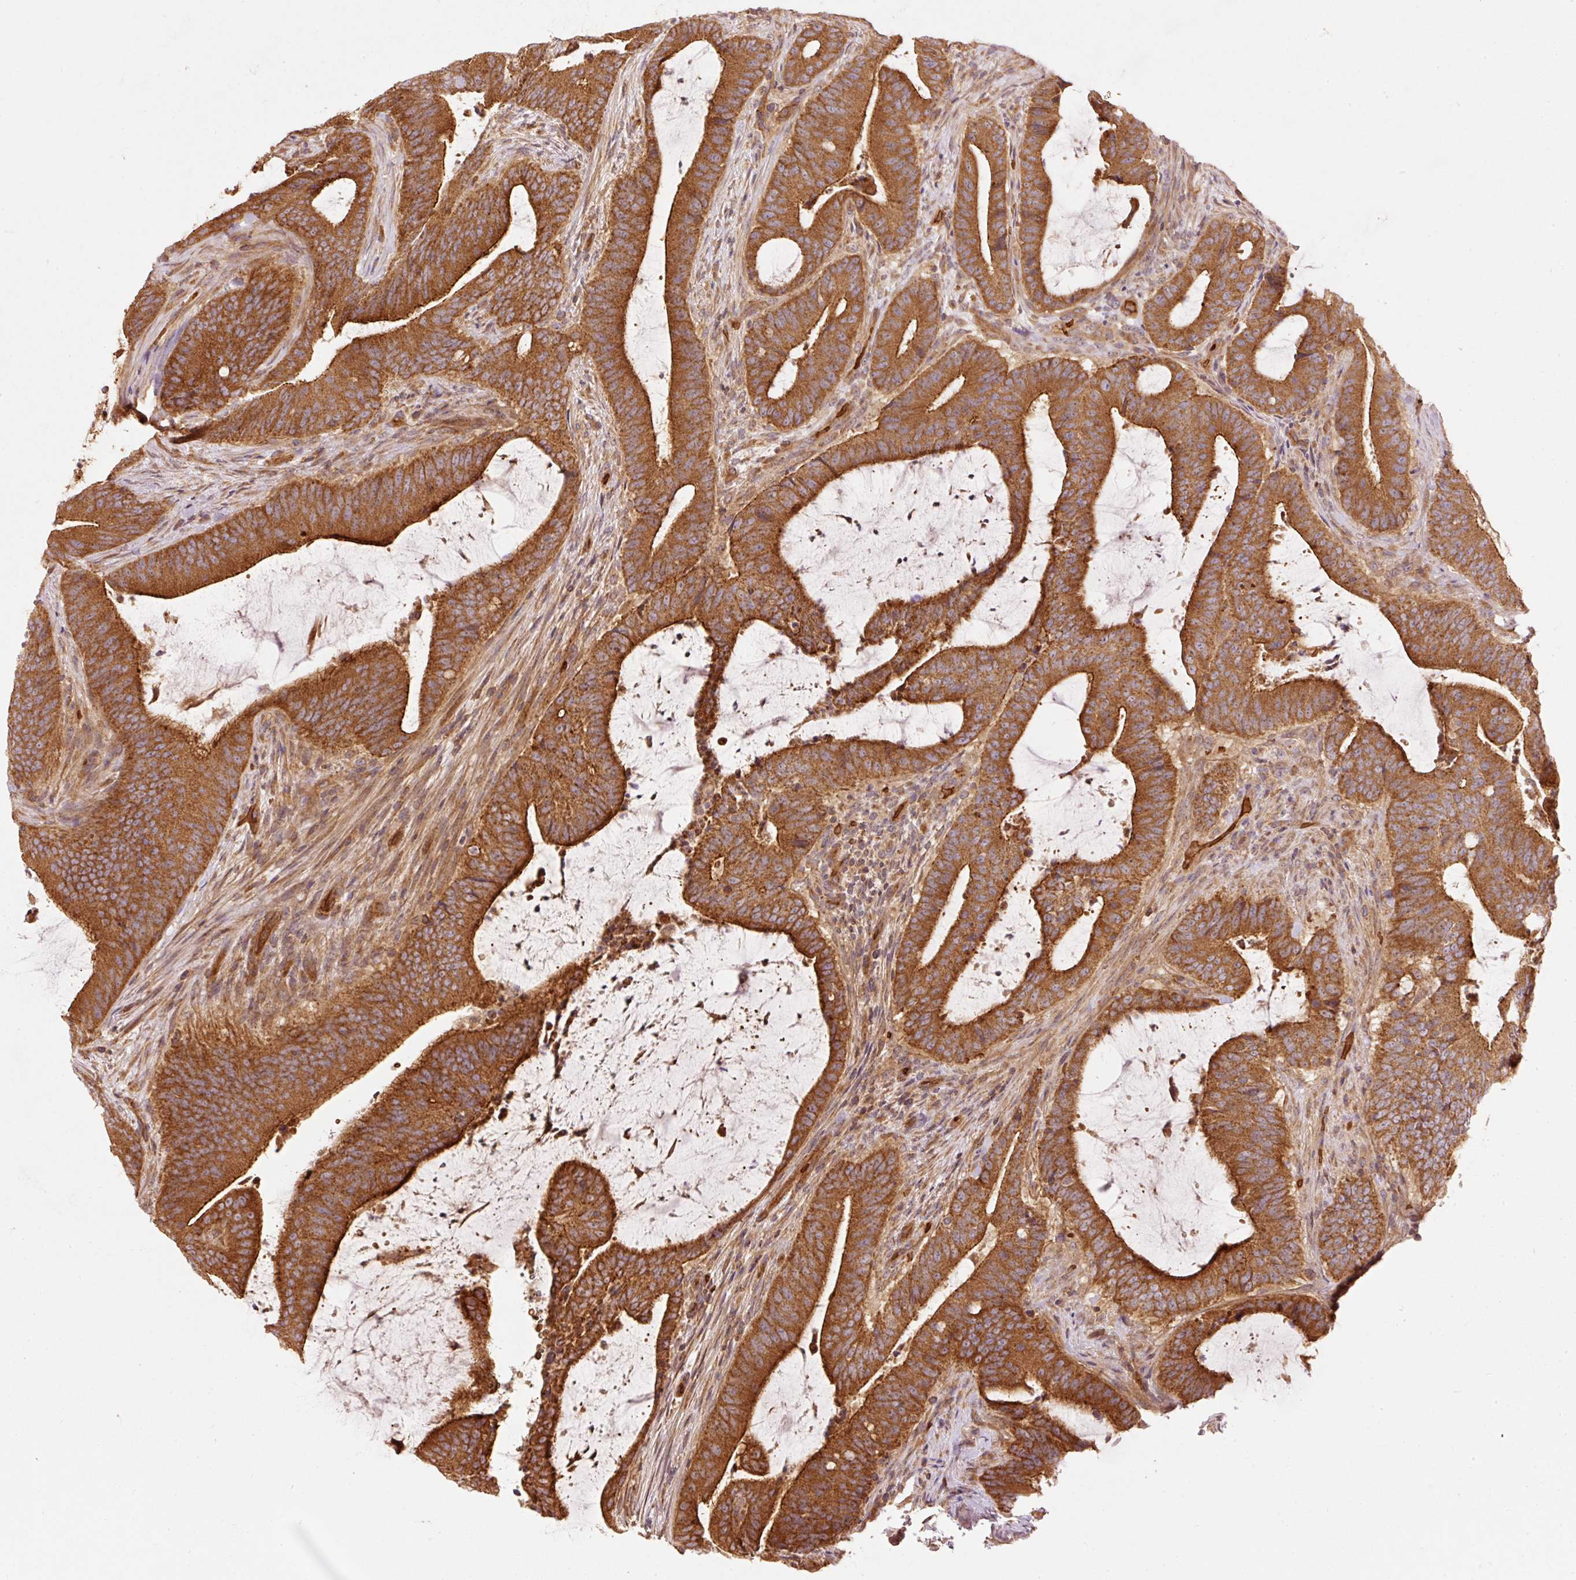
{"staining": {"intensity": "strong", "quantity": ">75%", "location": "cytoplasmic/membranous"}, "tissue": "colorectal cancer", "cell_type": "Tumor cells", "image_type": "cancer", "snomed": [{"axis": "morphology", "description": "Adenocarcinoma, NOS"}, {"axis": "topography", "description": "Colon"}], "caption": "Colorectal cancer tissue exhibits strong cytoplasmic/membranous staining in about >75% of tumor cells", "gene": "ADCY4", "patient": {"sex": "female", "age": 43}}